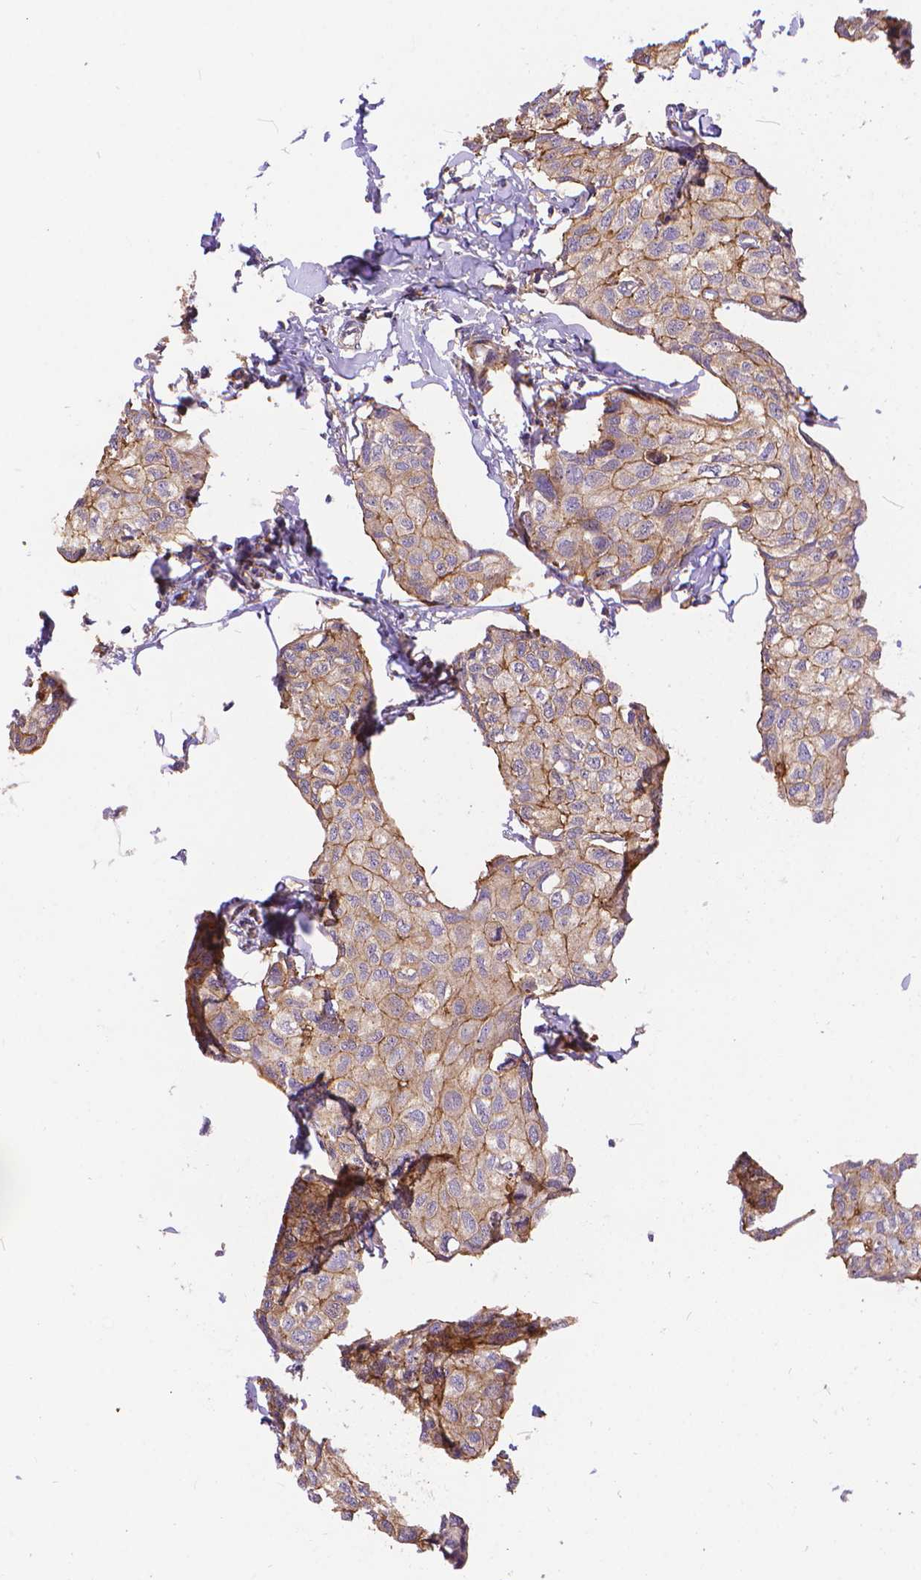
{"staining": {"intensity": "weak", "quantity": ">75%", "location": "cytoplasmic/membranous"}, "tissue": "breast cancer", "cell_type": "Tumor cells", "image_type": "cancer", "snomed": [{"axis": "morphology", "description": "Duct carcinoma"}, {"axis": "topography", "description": "Breast"}], "caption": "IHC (DAB (3,3'-diaminobenzidine)) staining of human breast invasive ductal carcinoma shows weak cytoplasmic/membranous protein expression in about >75% of tumor cells.", "gene": "ARAP1", "patient": {"sex": "female", "age": 80}}